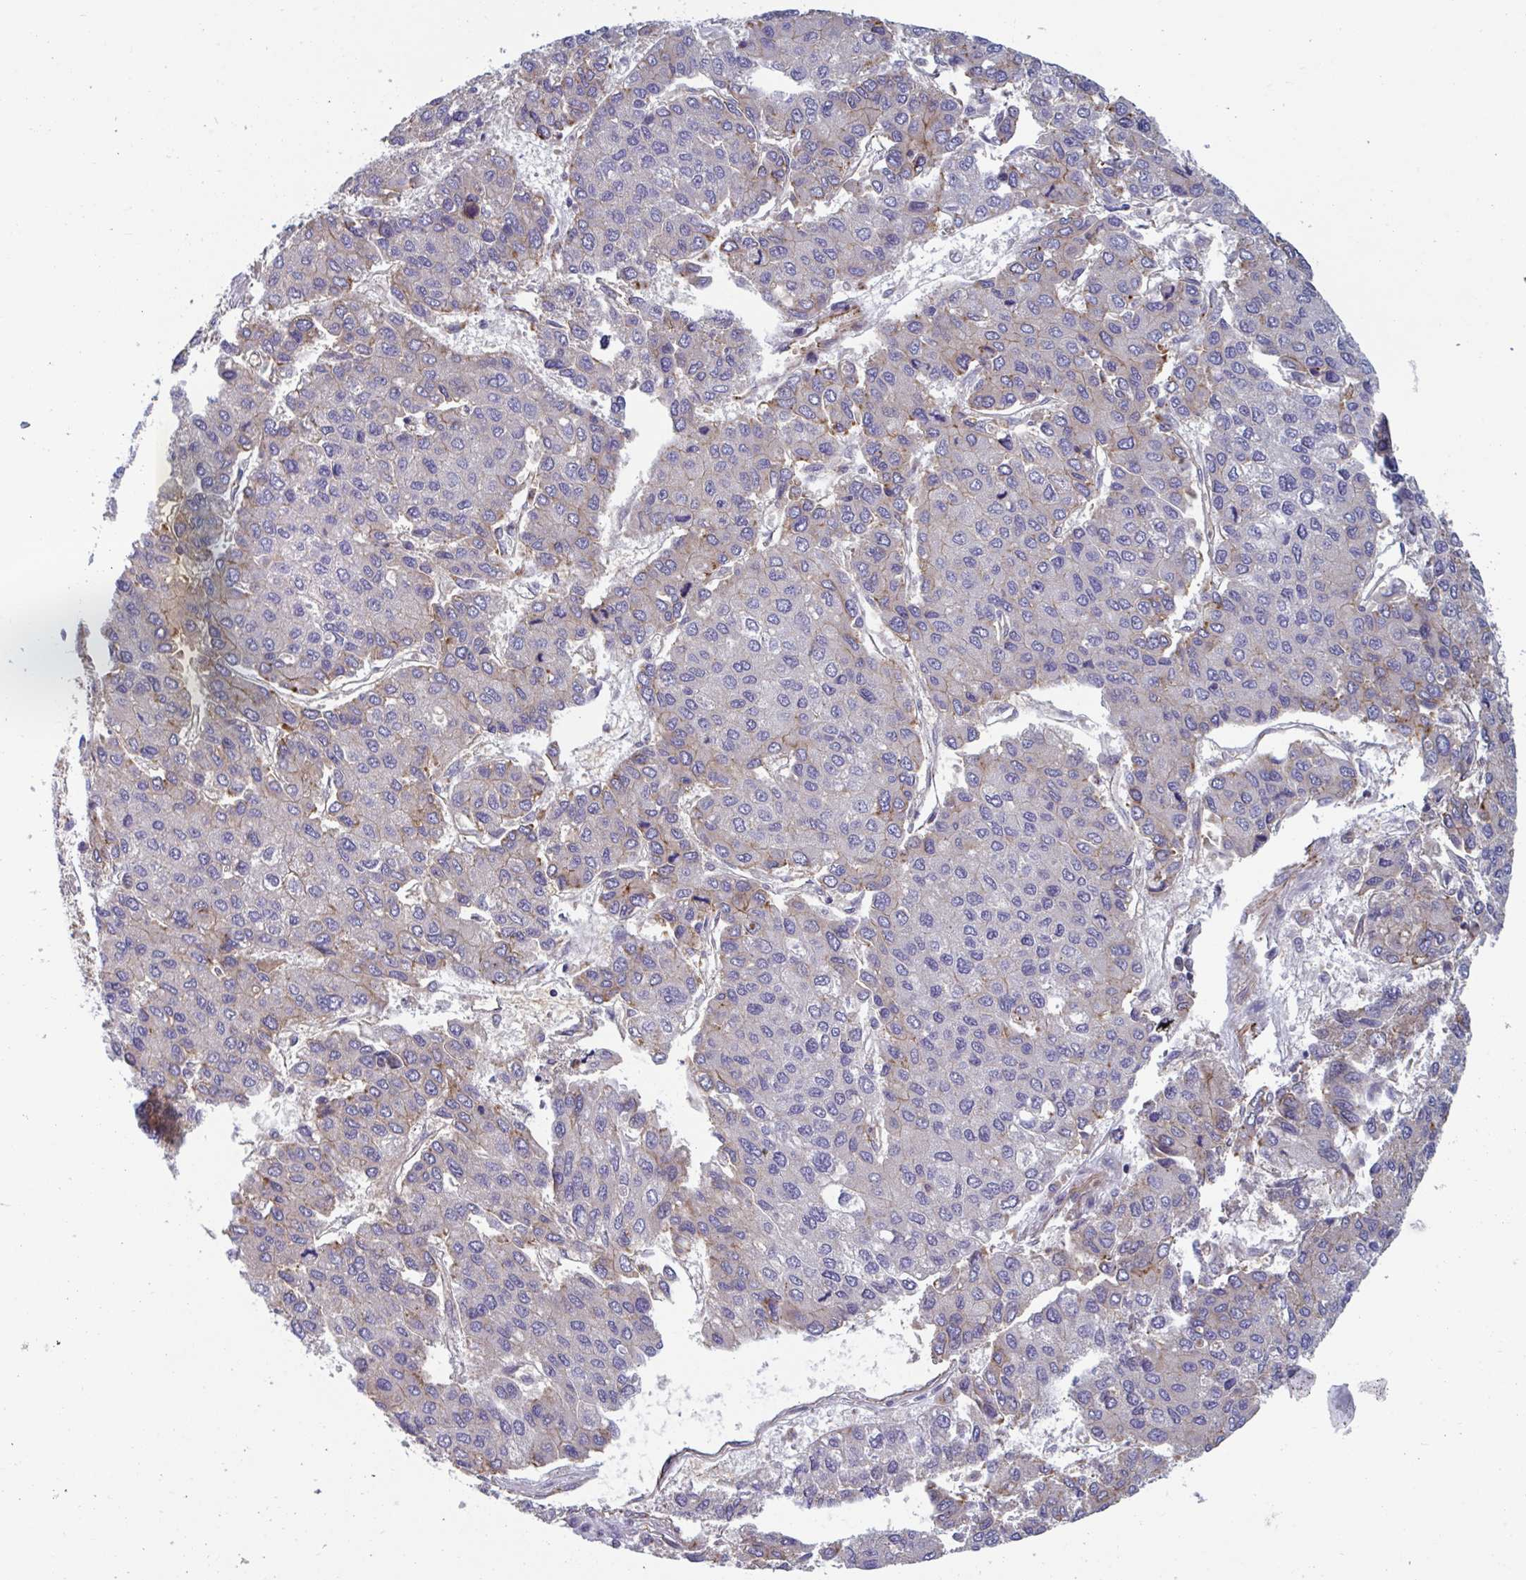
{"staining": {"intensity": "moderate", "quantity": "<25%", "location": "cytoplasmic/membranous"}, "tissue": "liver cancer", "cell_type": "Tumor cells", "image_type": "cancer", "snomed": [{"axis": "morphology", "description": "Carcinoma, Hepatocellular, NOS"}, {"axis": "topography", "description": "Liver"}], "caption": "Hepatocellular carcinoma (liver) stained with DAB (3,3'-diaminobenzidine) immunohistochemistry shows low levels of moderate cytoplasmic/membranous staining in approximately <25% of tumor cells. (Stains: DAB in brown, nuclei in blue, Microscopy: brightfield microscopy at high magnification).", "gene": "SLC9A6", "patient": {"sex": "female", "age": 66}}